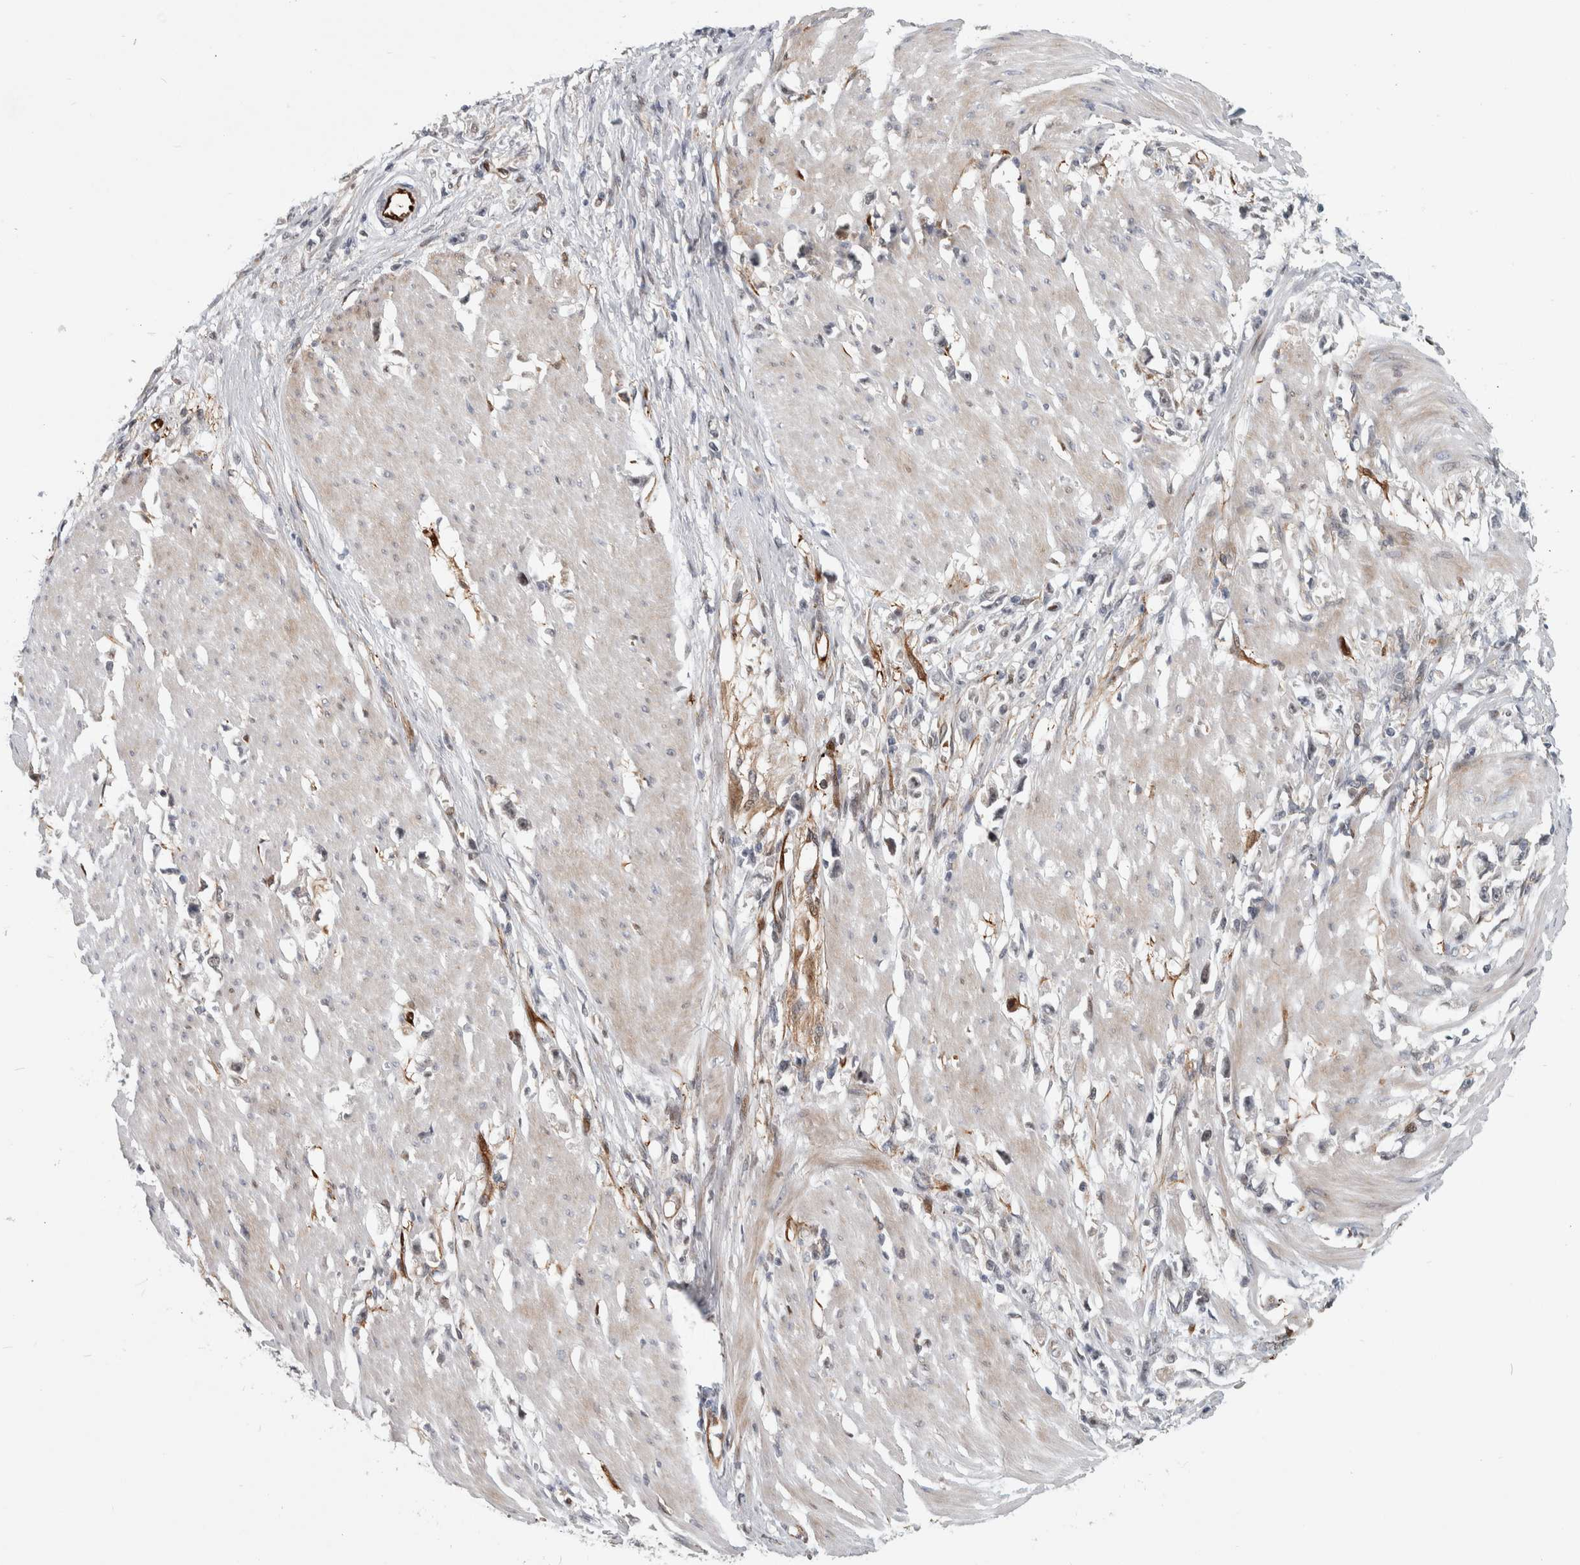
{"staining": {"intensity": "negative", "quantity": "none", "location": "none"}, "tissue": "stomach cancer", "cell_type": "Tumor cells", "image_type": "cancer", "snomed": [{"axis": "morphology", "description": "Adenocarcinoma, NOS"}, {"axis": "topography", "description": "Stomach"}], "caption": "This is an IHC micrograph of stomach cancer. There is no expression in tumor cells.", "gene": "MSL1", "patient": {"sex": "female", "age": 59}}